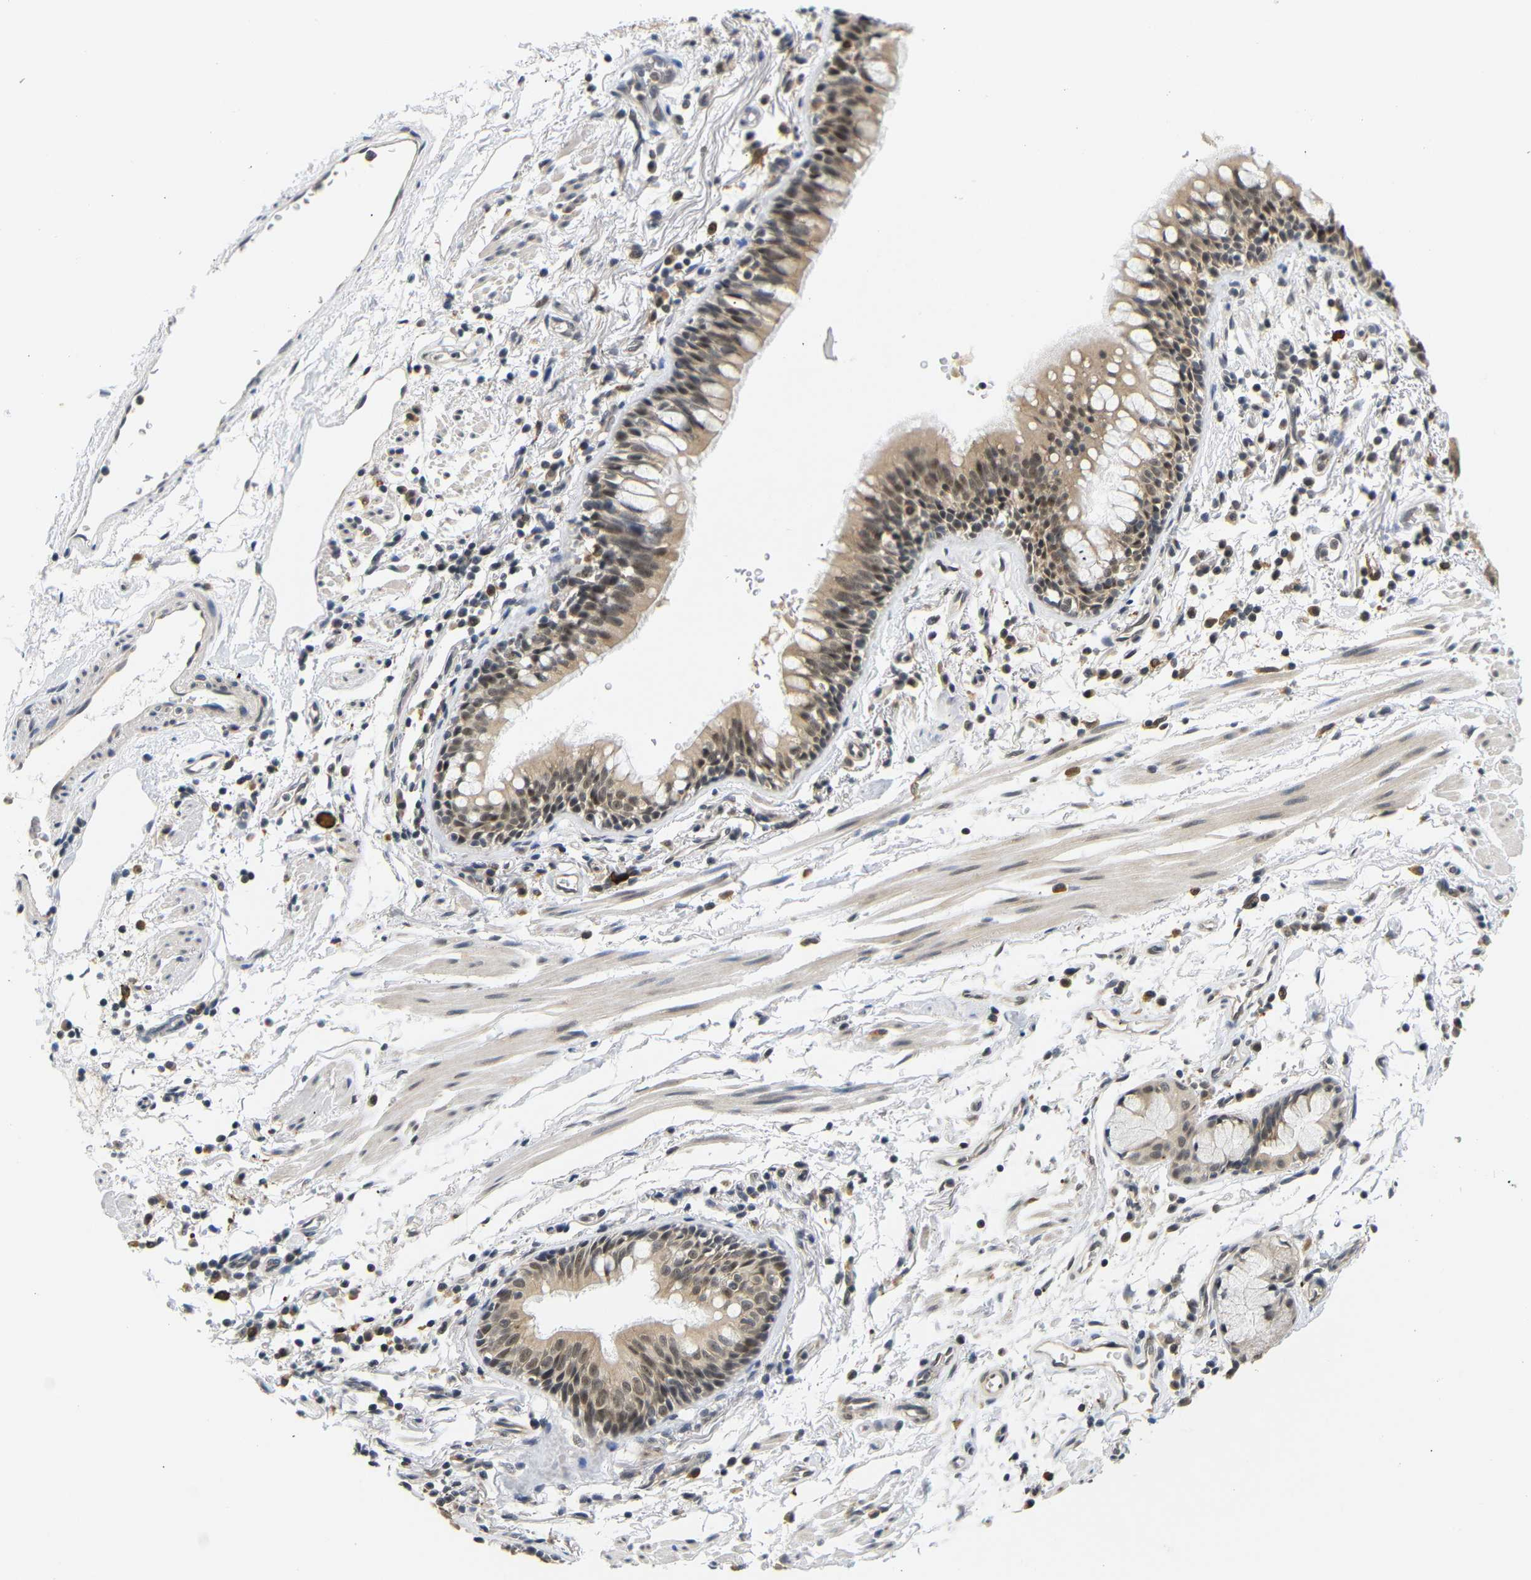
{"staining": {"intensity": "moderate", "quantity": ">75%", "location": "cytoplasmic/membranous,nuclear"}, "tissue": "bronchus", "cell_type": "Respiratory epithelial cells", "image_type": "normal", "snomed": [{"axis": "morphology", "description": "Normal tissue, NOS"}, {"axis": "morphology", "description": "Inflammation, NOS"}, {"axis": "topography", "description": "Cartilage tissue"}, {"axis": "topography", "description": "Bronchus"}], "caption": "This is an image of immunohistochemistry (IHC) staining of normal bronchus, which shows moderate expression in the cytoplasmic/membranous,nuclear of respiratory epithelial cells.", "gene": "GJA5", "patient": {"sex": "male", "age": 77}}